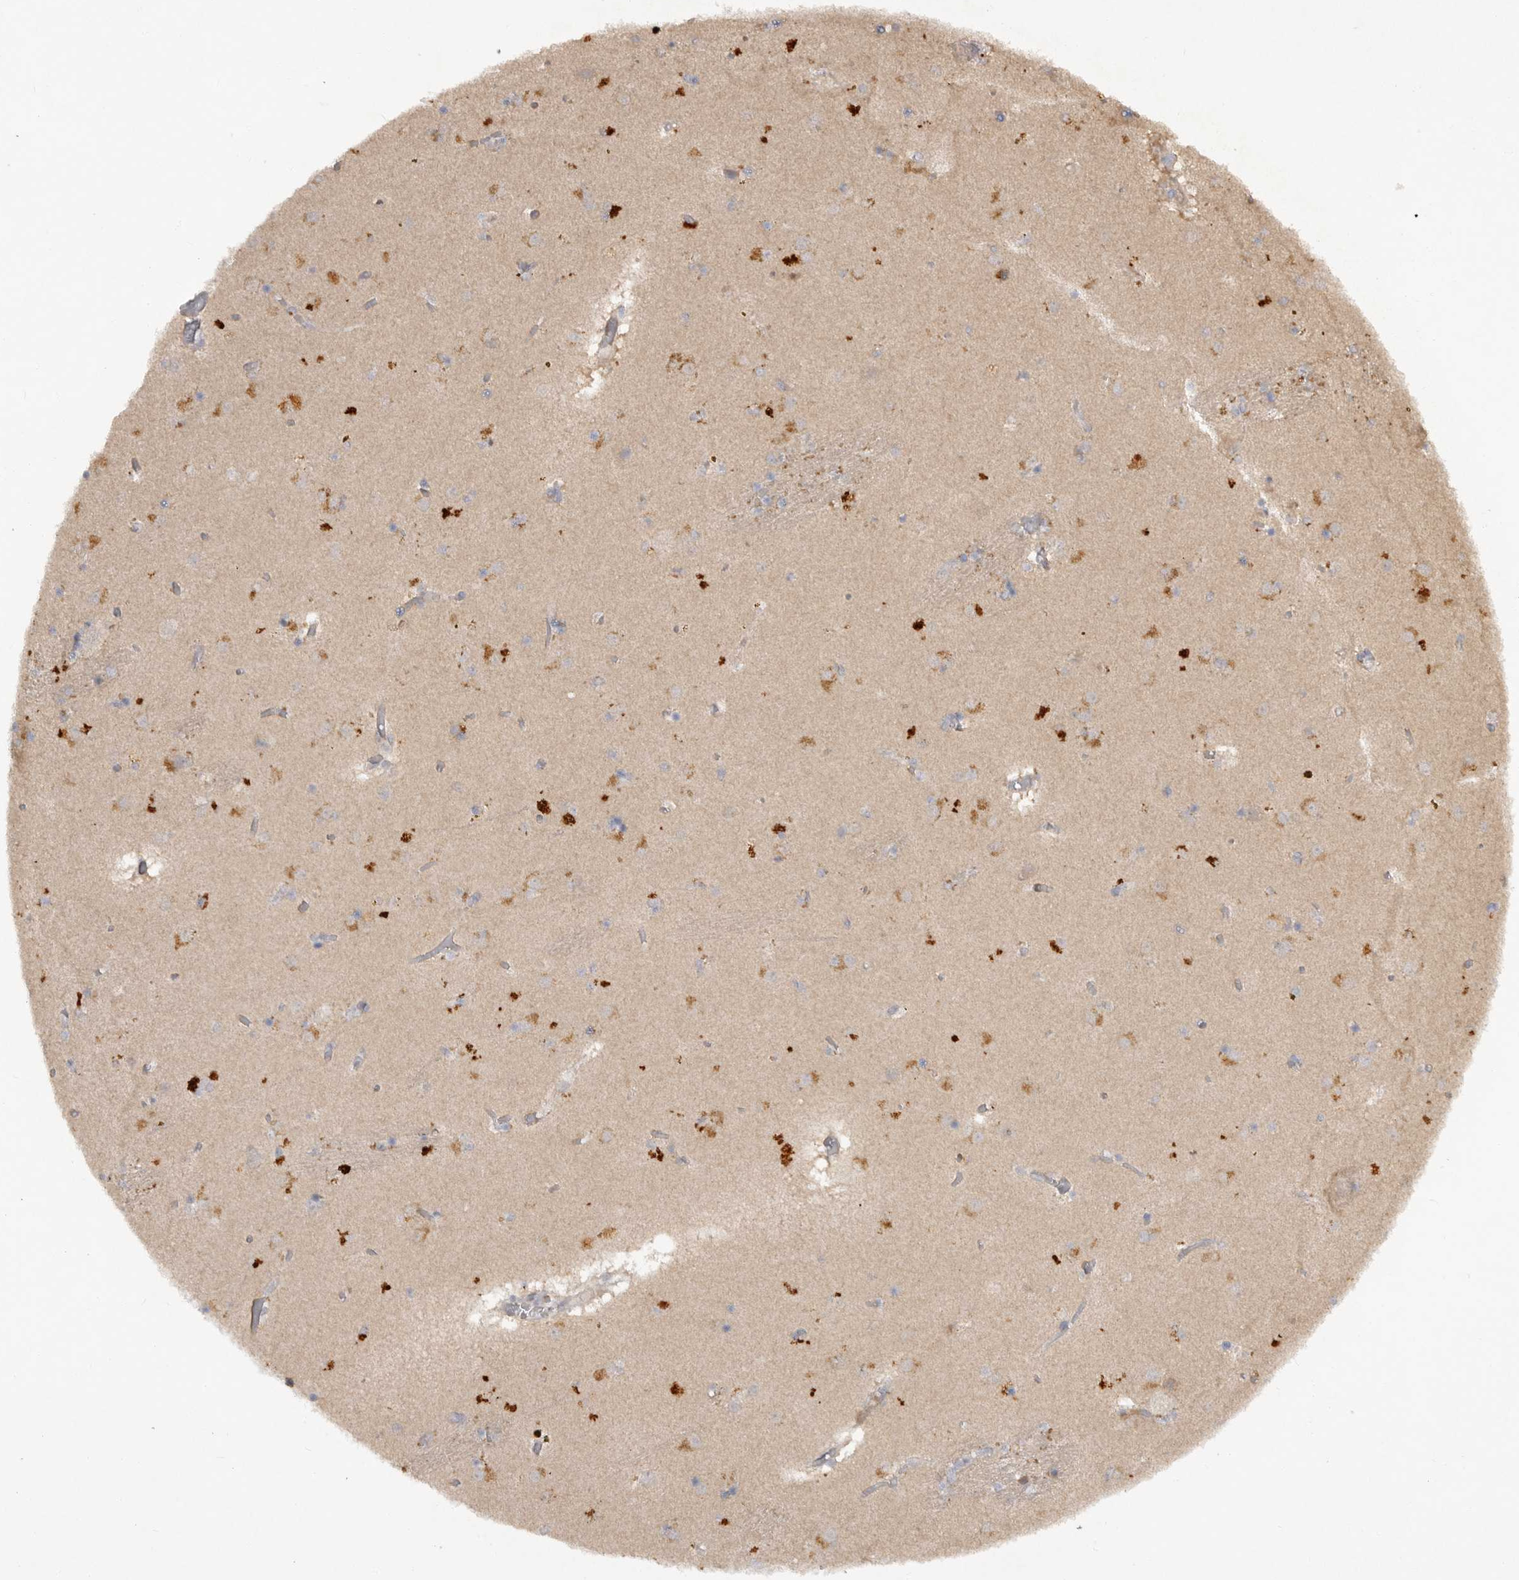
{"staining": {"intensity": "weak", "quantity": "<25%", "location": "cytoplasmic/membranous"}, "tissue": "caudate", "cell_type": "Glial cells", "image_type": "normal", "snomed": [{"axis": "morphology", "description": "Normal tissue, NOS"}, {"axis": "topography", "description": "Lateral ventricle wall"}], "caption": "DAB immunohistochemical staining of unremarkable human caudate exhibits no significant positivity in glial cells. (Immunohistochemistry (ihc), brightfield microscopy, high magnification).", "gene": "DHDDS", "patient": {"sex": "male", "age": 70}}